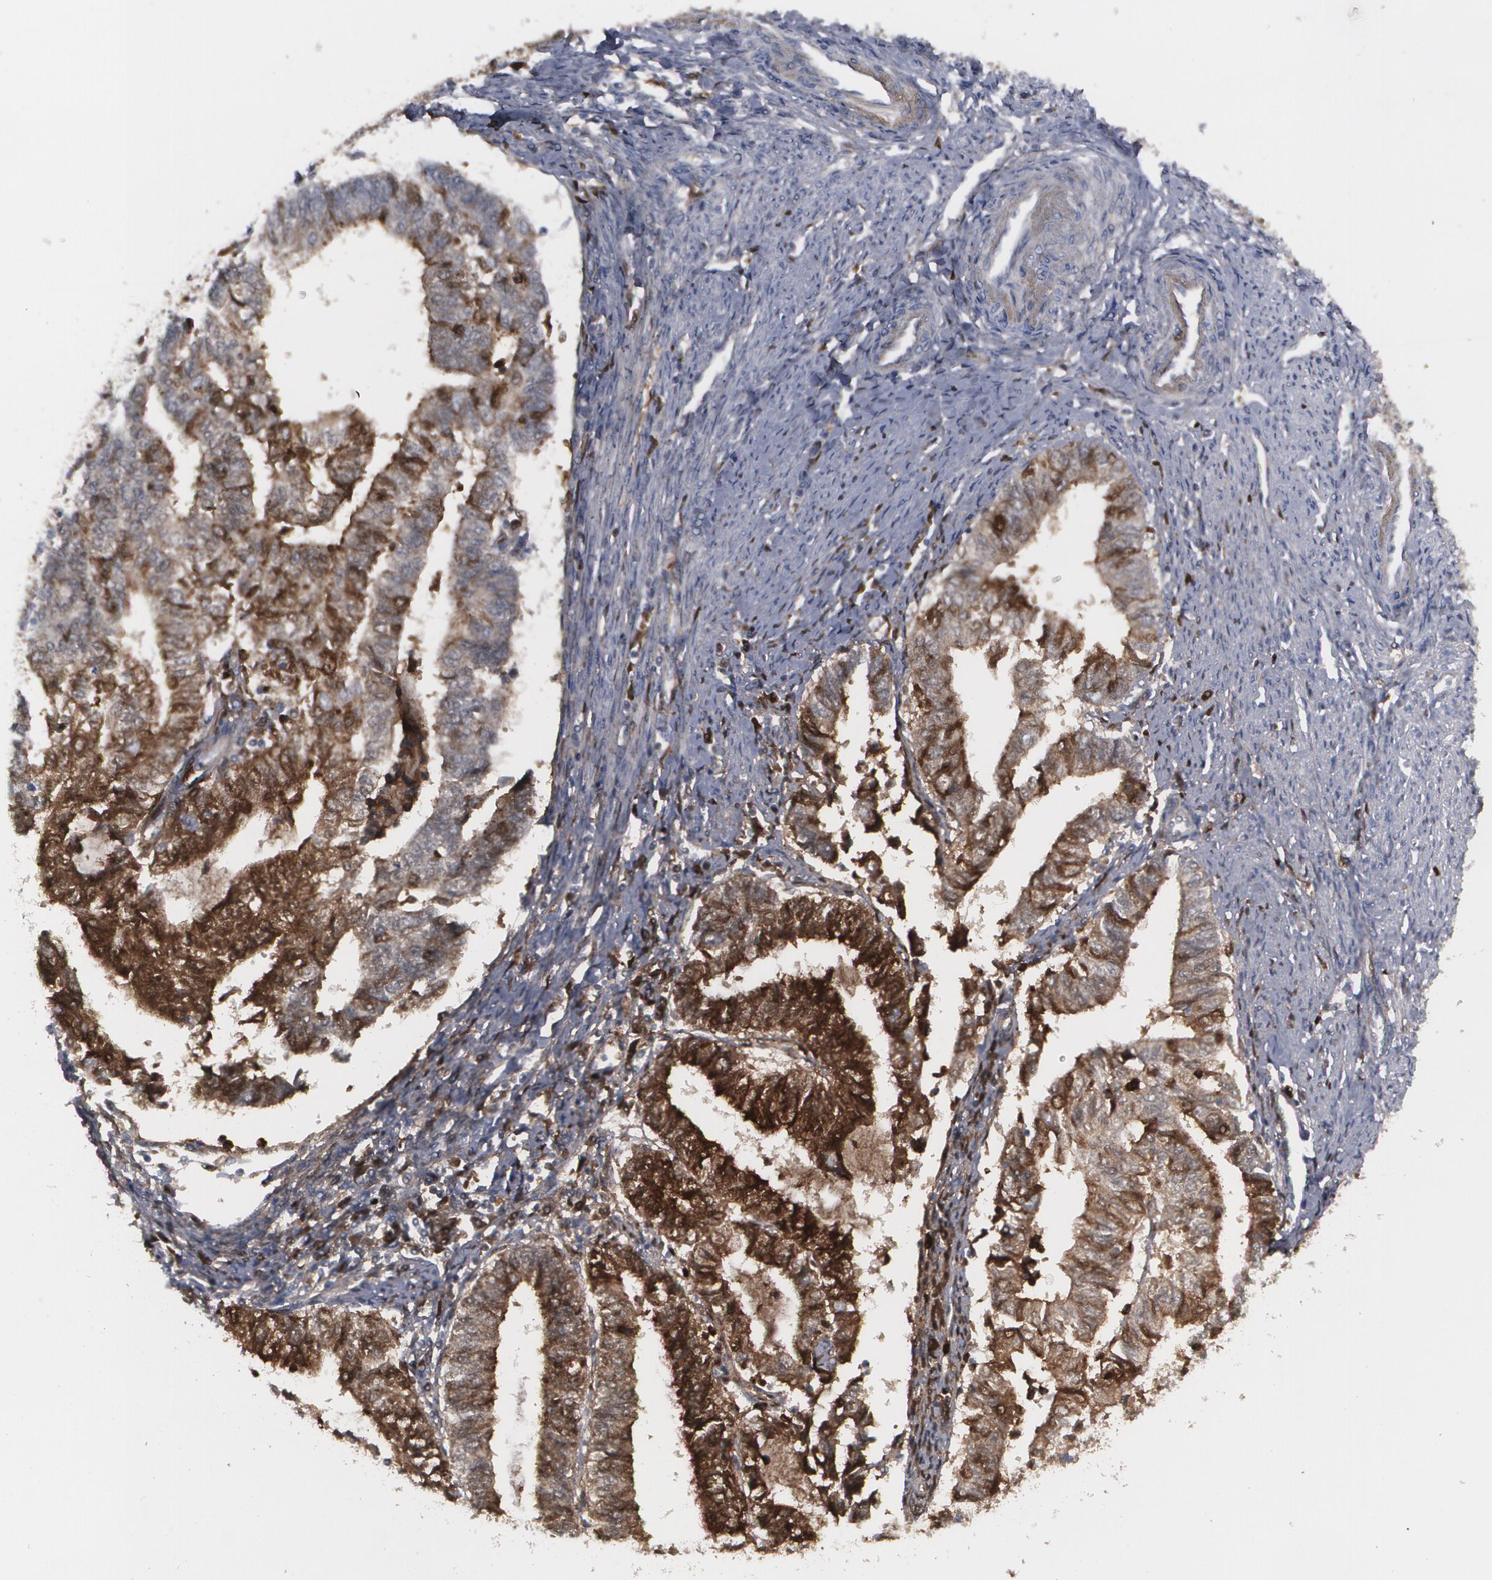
{"staining": {"intensity": "moderate", "quantity": "<25%", "location": "cytoplasmic/membranous"}, "tissue": "endometrial cancer", "cell_type": "Tumor cells", "image_type": "cancer", "snomed": [{"axis": "morphology", "description": "Adenocarcinoma, NOS"}, {"axis": "topography", "description": "Endometrium"}], "caption": "Endometrial cancer (adenocarcinoma) tissue displays moderate cytoplasmic/membranous positivity in about <25% of tumor cells", "gene": "LRG1", "patient": {"sex": "female", "age": 61}}